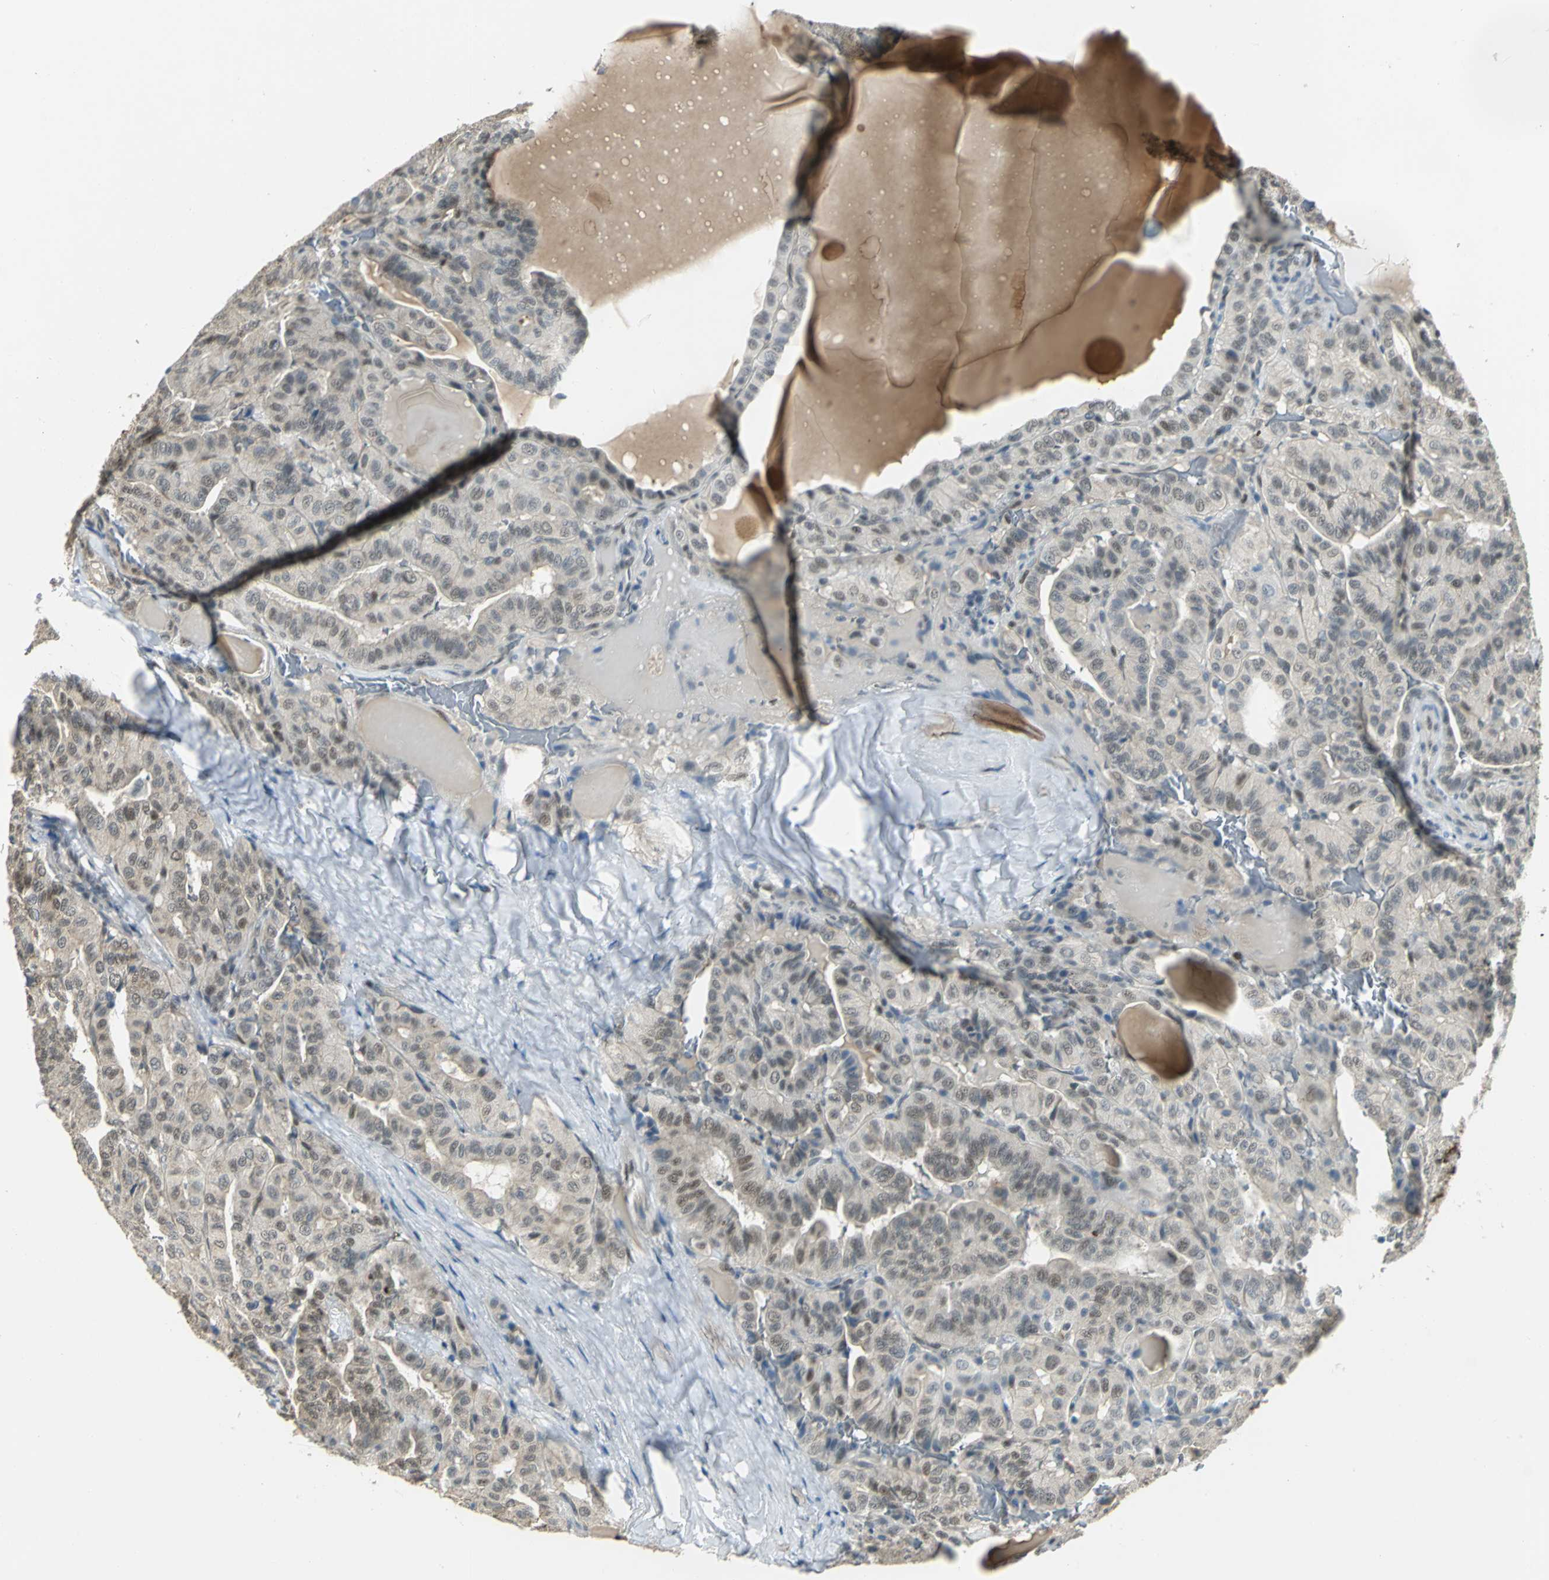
{"staining": {"intensity": "negative", "quantity": "none", "location": "none"}, "tissue": "thyroid cancer", "cell_type": "Tumor cells", "image_type": "cancer", "snomed": [{"axis": "morphology", "description": "Papillary adenocarcinoma, NOS"}, {"axis": "topography", "description": "Thyroid gland"}], "caption": "Immunohistochemistry micrograph of papillary adenocarcinoma (thyroid) stained for a protein (brown), which shows no positivity in tumor cells. Brightfield microscopy of immunohistochemistry (IHC) stained with DAB (brown) and hematoxylin (blue), captured at high magnification.", "gene": "DDX5", "patient": {"sex": "male", "age": 77}}